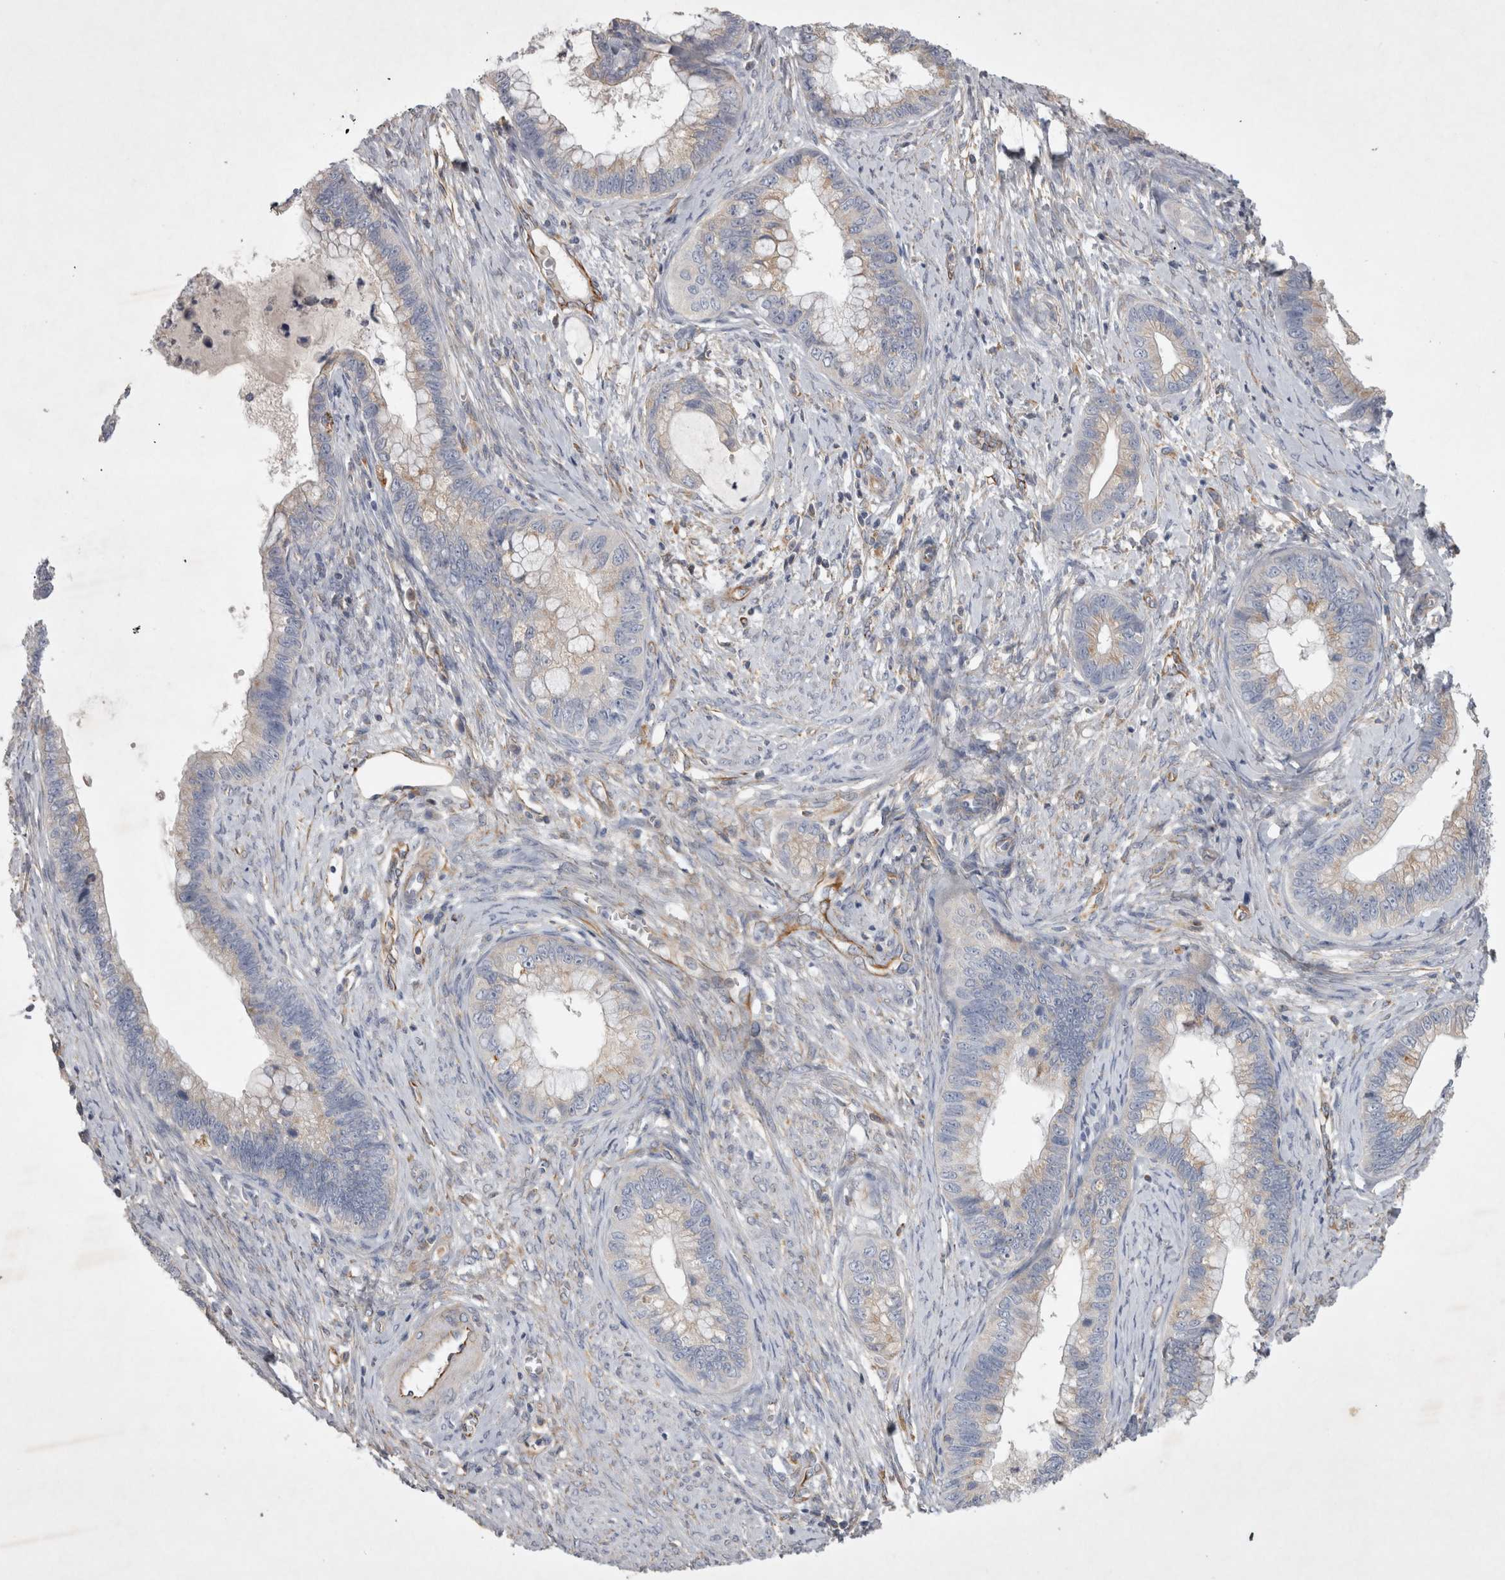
{"staining": {"intensity": "weak", "quantity": "<25%", "location": "cytoplasmic/membranous"}, "tissue": "cervical cancer", "cell_type": "Tumor cells", "image_type": "cancer", "snomed": [{"axis": "morphology", "description": "Adenocarcinoma, NOS"}, {"axis": "topography", "description": "Cervix"}], "caption": "Cervical cancer stained for a protein using immunohistochemistry reveals no staining tumor cells.", "gene": "STRADB", "patient": {"sex": "female", "age": 44}}